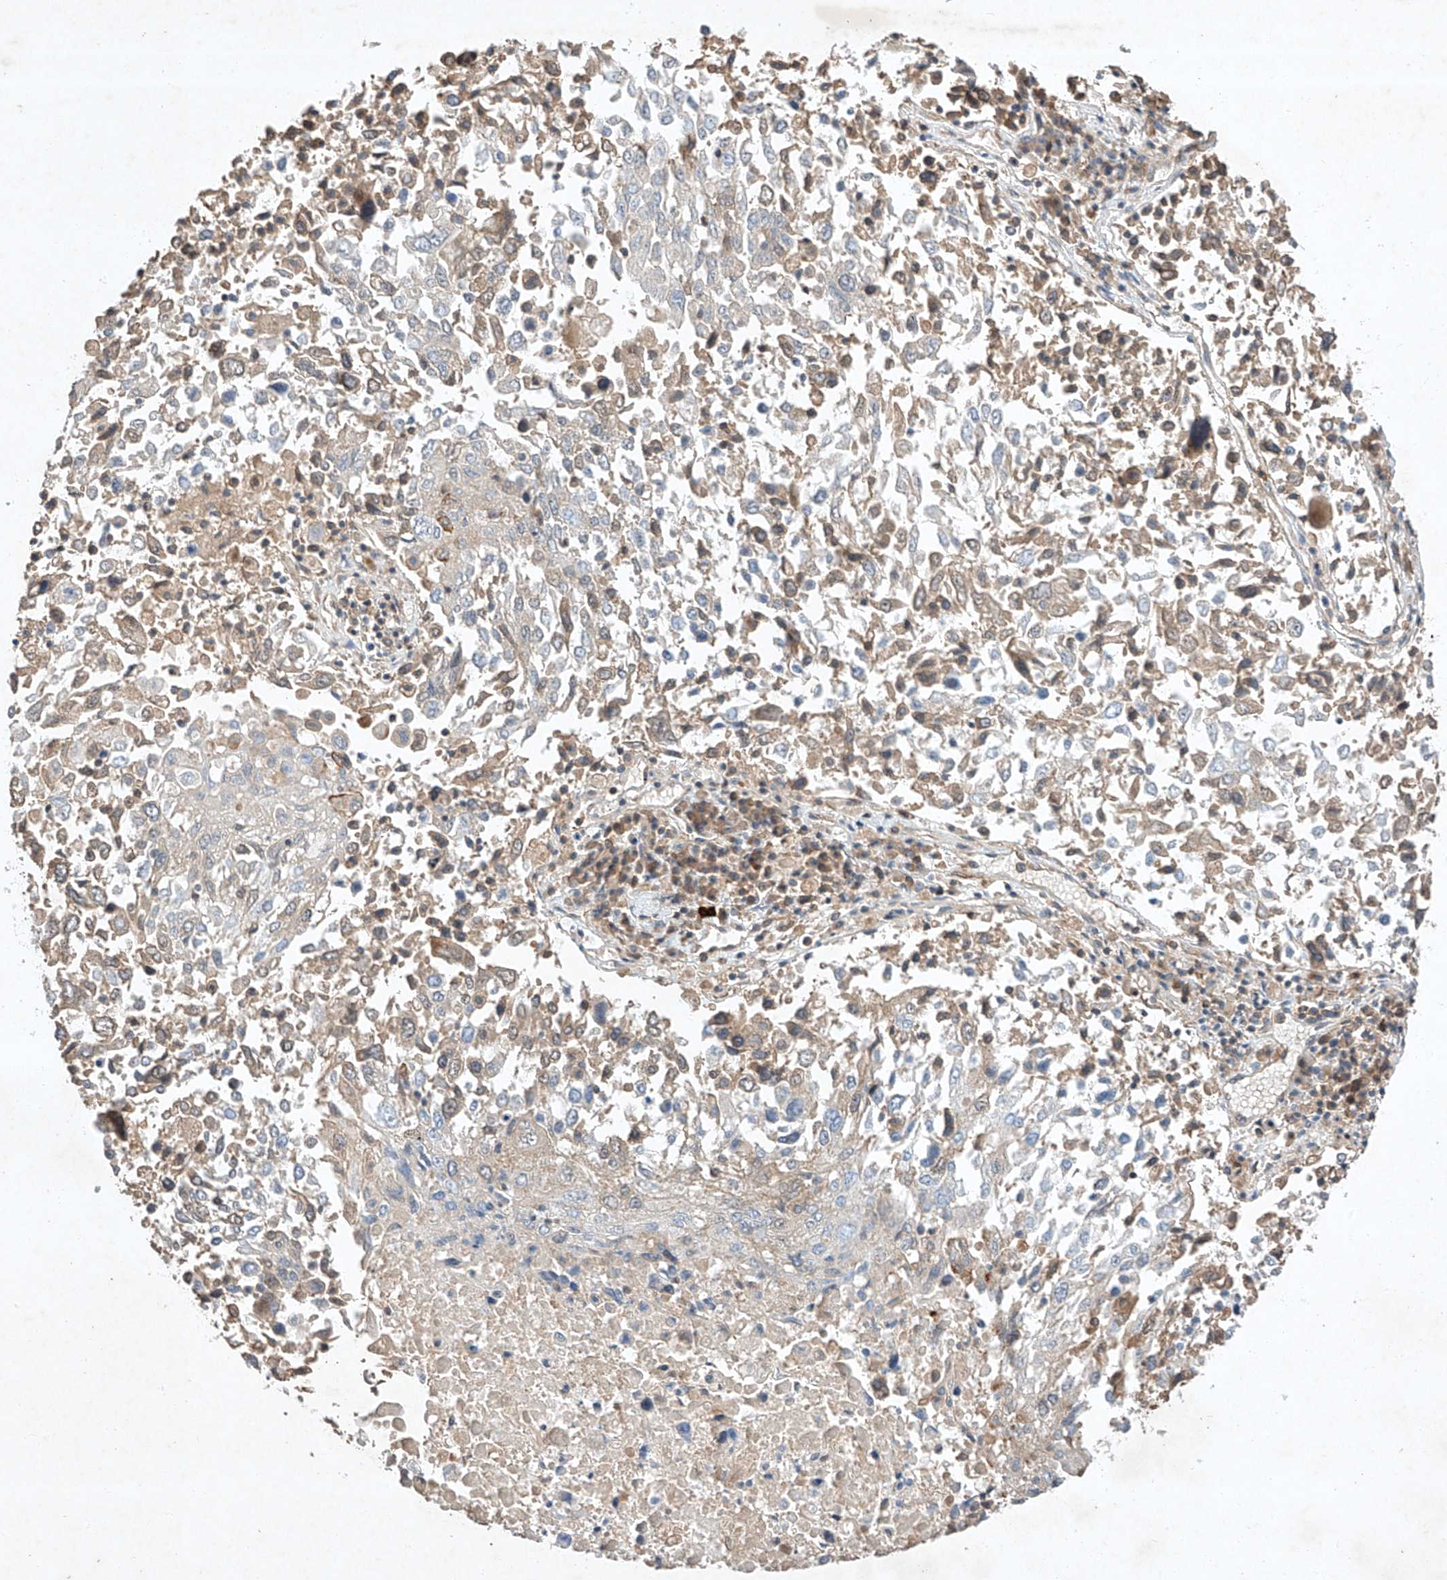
{"staining": {"intensity": "negative", "quantity": "none", "location": "none"}, "tissue": "lung cancer", "cell_type": "Tumor cells", "image_type": "cancer", "snomed": [{"axis": "morphology", "description": "Squamous cell carcinoma, NOS"}, {"axis": "topography", "description": "Lung"}], "caption": "The micrograph displays no significant positivity in tumor cells of squamous cell carcinoma (lung).", "gene": "ARHGAP33", "patient": {"sex": "male", "age": 65}}